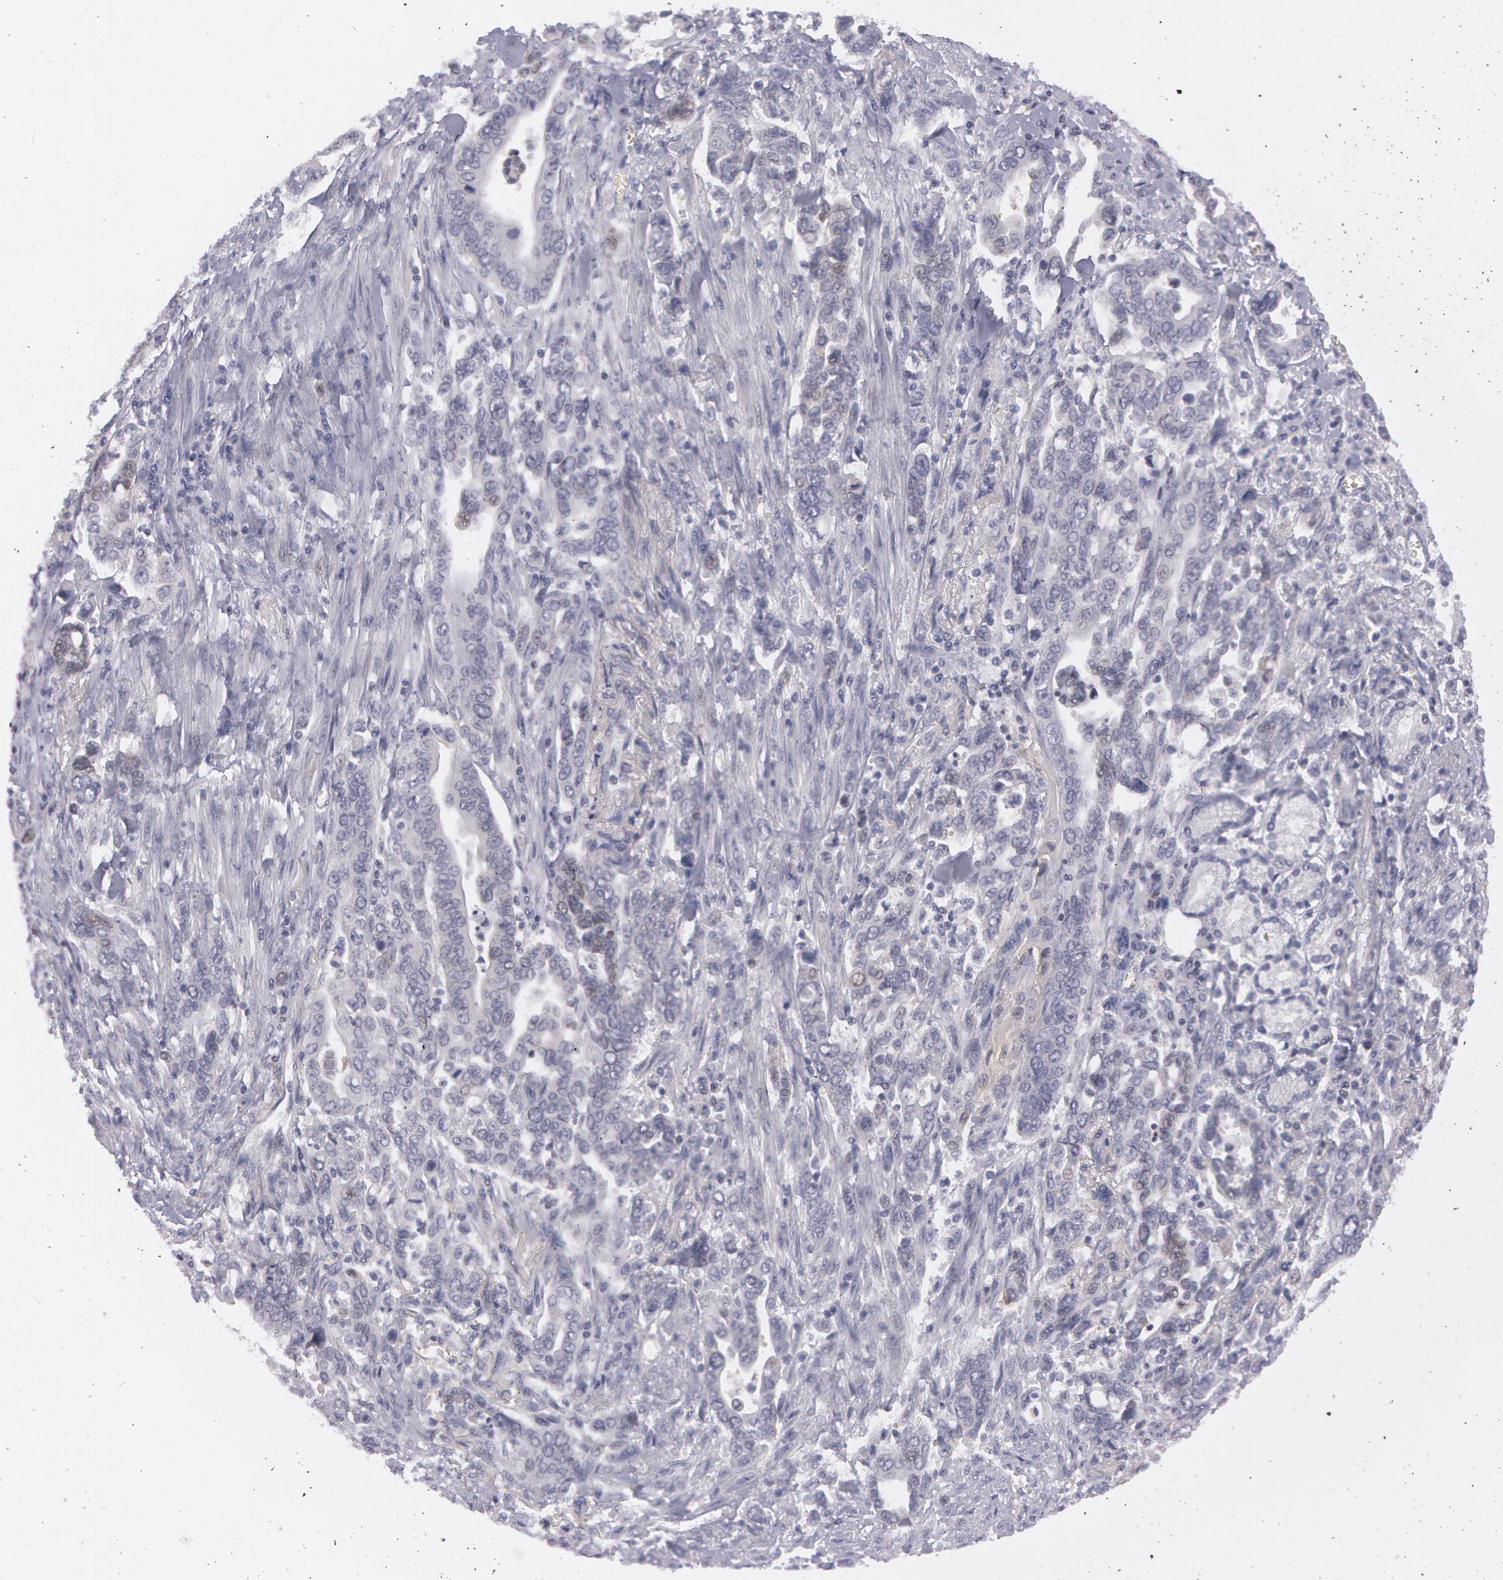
{"staining": {"intensity": "weak", "quantity": "<25%", "location": "nuclear"}, "tissue": "pancreatic cancer", "cell_type": "Tumor cells", "image_type": "cancer", "snomed": [{"axis": "morphology", "description": "Adenocarcinoma, NOS"}, {"axis": "topography", "description": "Pancreas"}], "caption": "Pancreatic adenocarcinoma stained for a protein using immunohistochemistry demonstrates no expression tumor cells.", "gene": "IL1RN", "patient": {"sex": "female", "age": 57}}